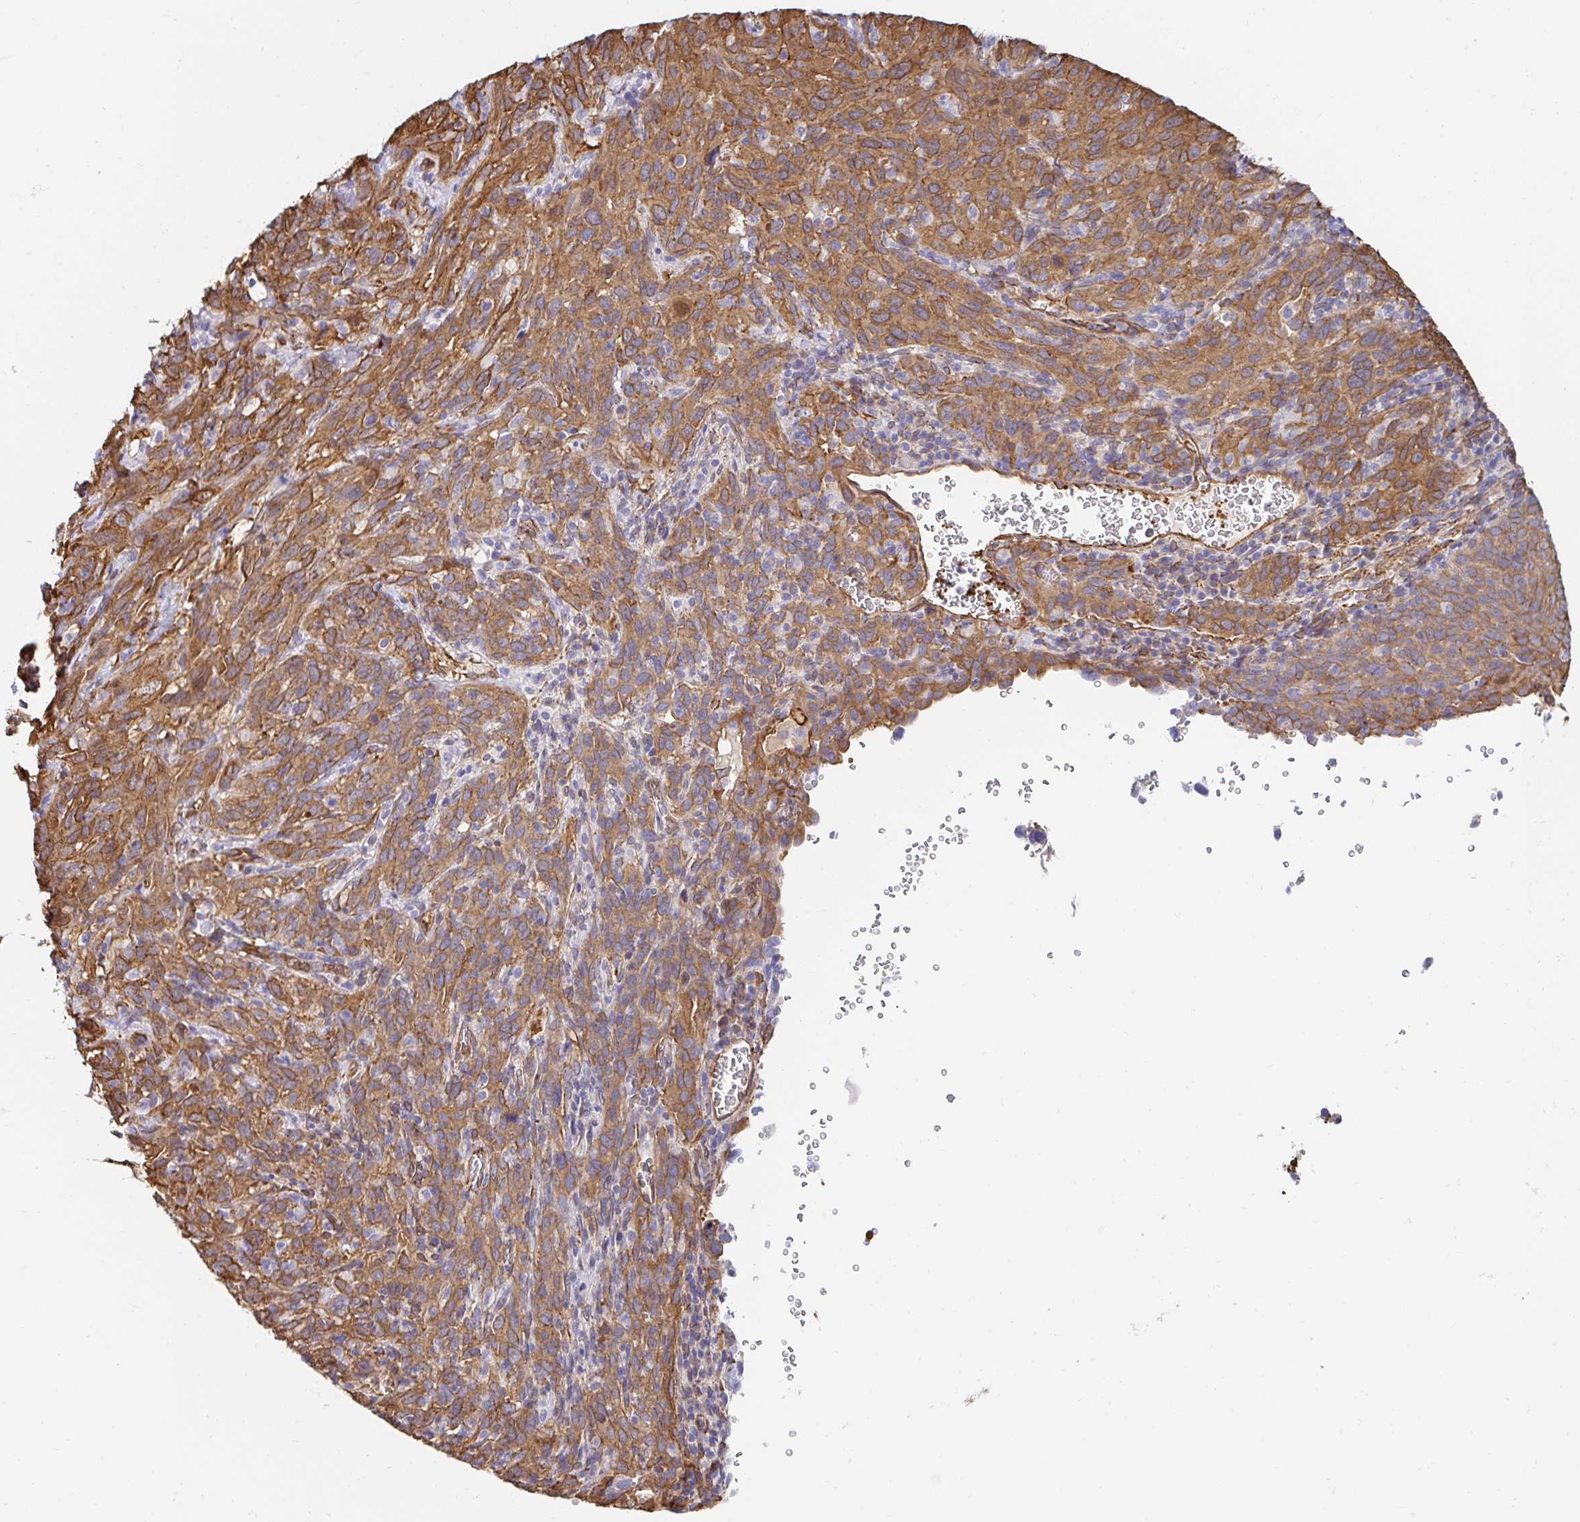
{"staining": {"intensity": "moderate", "quantity": ">75%", "location": "cytoplasmic/membranous"}, "tissue": "cervical cancer", "cell_type": "Tumor cells", "image_type": "cancer", "snomed": [{"axis": "morphology", "description": "Normal tissue, NOS"}, {"axis": "morphology", "description": "Squamous cell carcinoma, NOS"}, {"axis": "topography", "description": "Cervix"}], "caption": "Human squamous cell carcinoma (cervical) stained with a brown dye displays moderate cytoplasmic/membranous positive expression in about >75% of tumor cells.", "gene": "CTTN", "patient": {"sex": "female", "age": 51}}